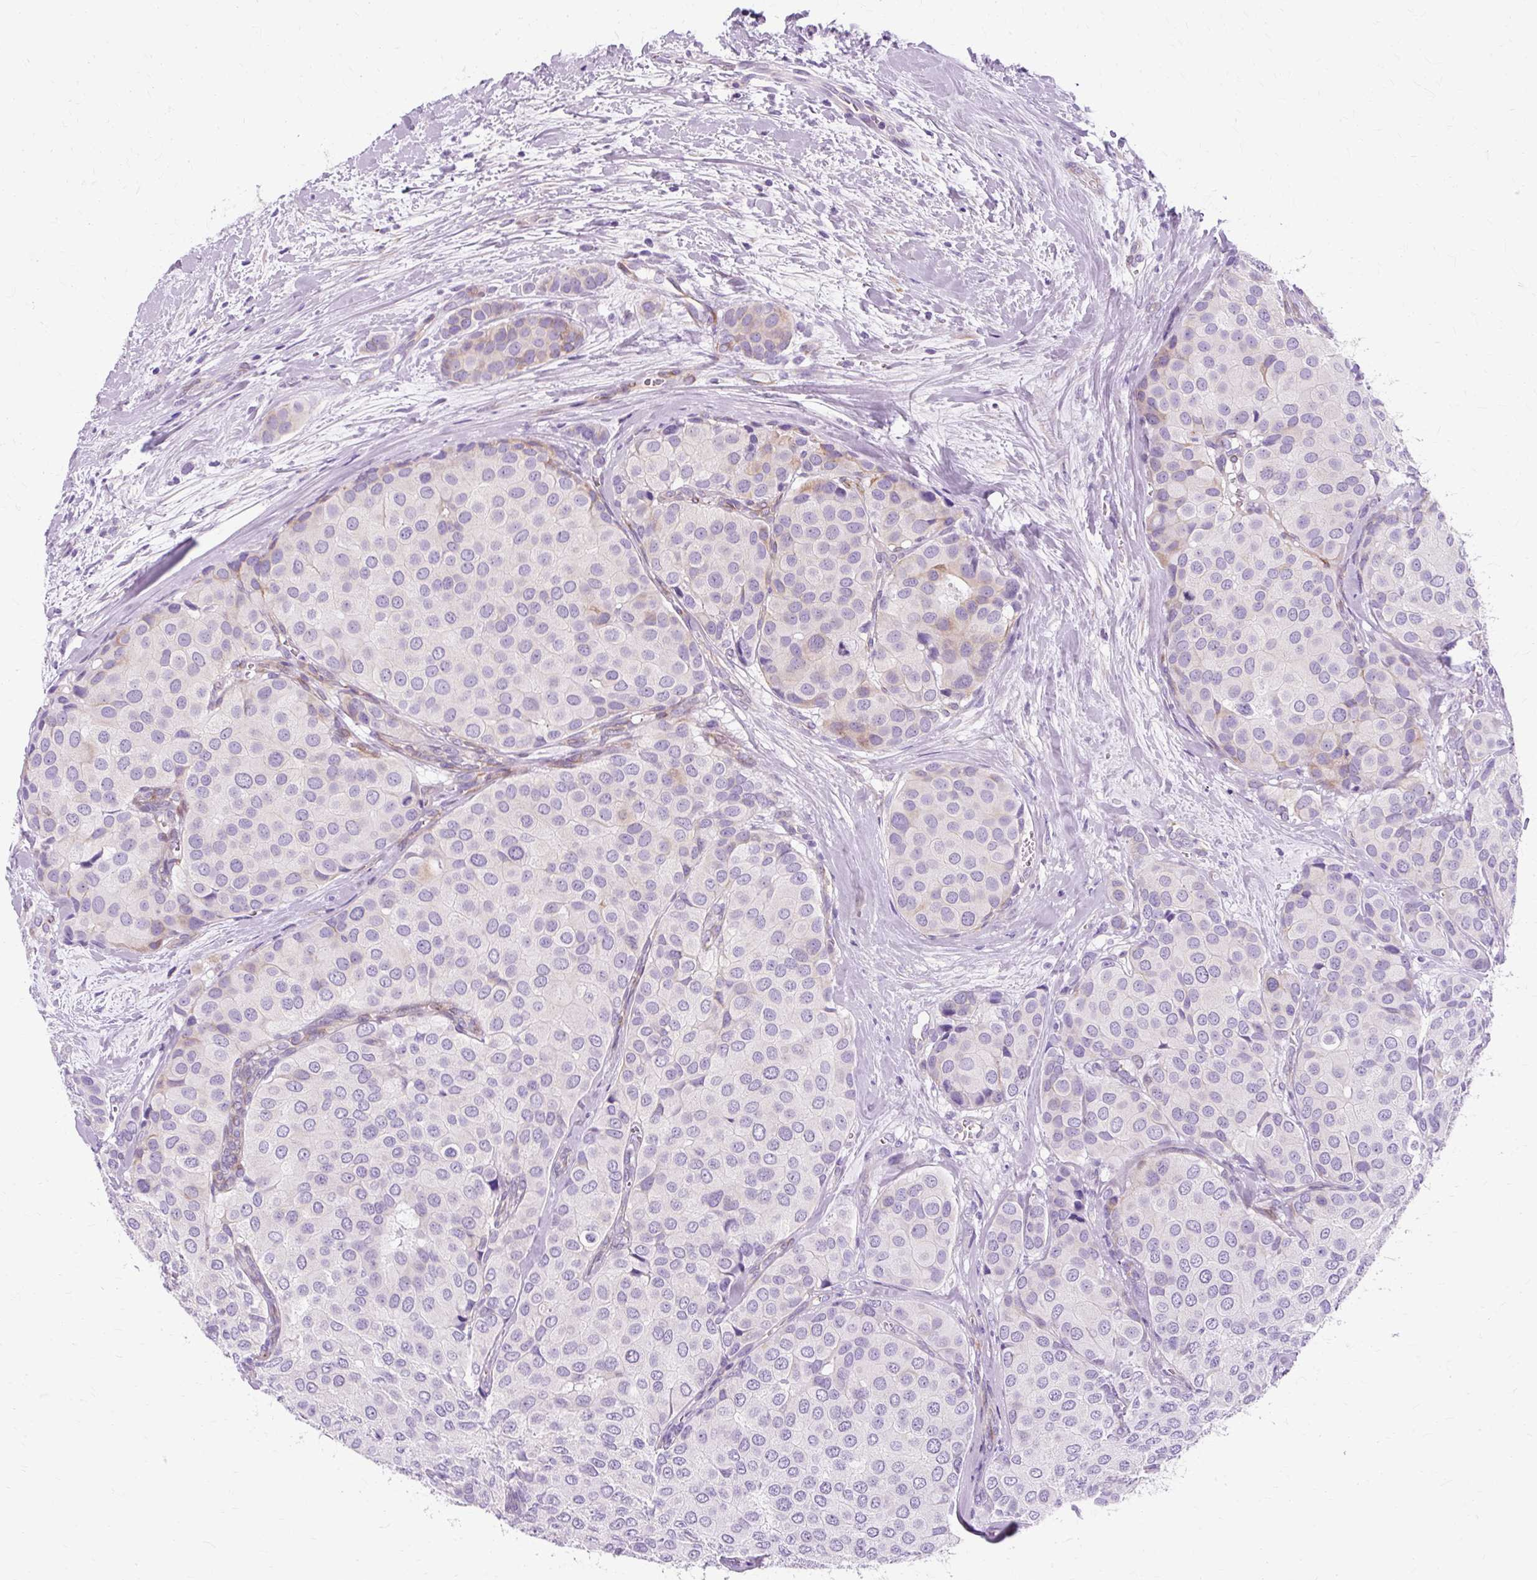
{"staining": {"intensity": "negative", "quantity": "none", "location": "none"}, "tissue": "breast cancer", "cell_type": "Tumor cells", "image_type": "cancer", "snomed": [{"axis": "morphology", "description": "Duct carcinoma"}, {"axis": "topography", "description": "Breast"}], "caption": "This is an immunohistochemistry (IHC) micrograph of intraductal carcinoma (breast). There is no positivity in tumor cells.", "gene": "TMEM89", "patient": {"sex": "female", "age": 70}}